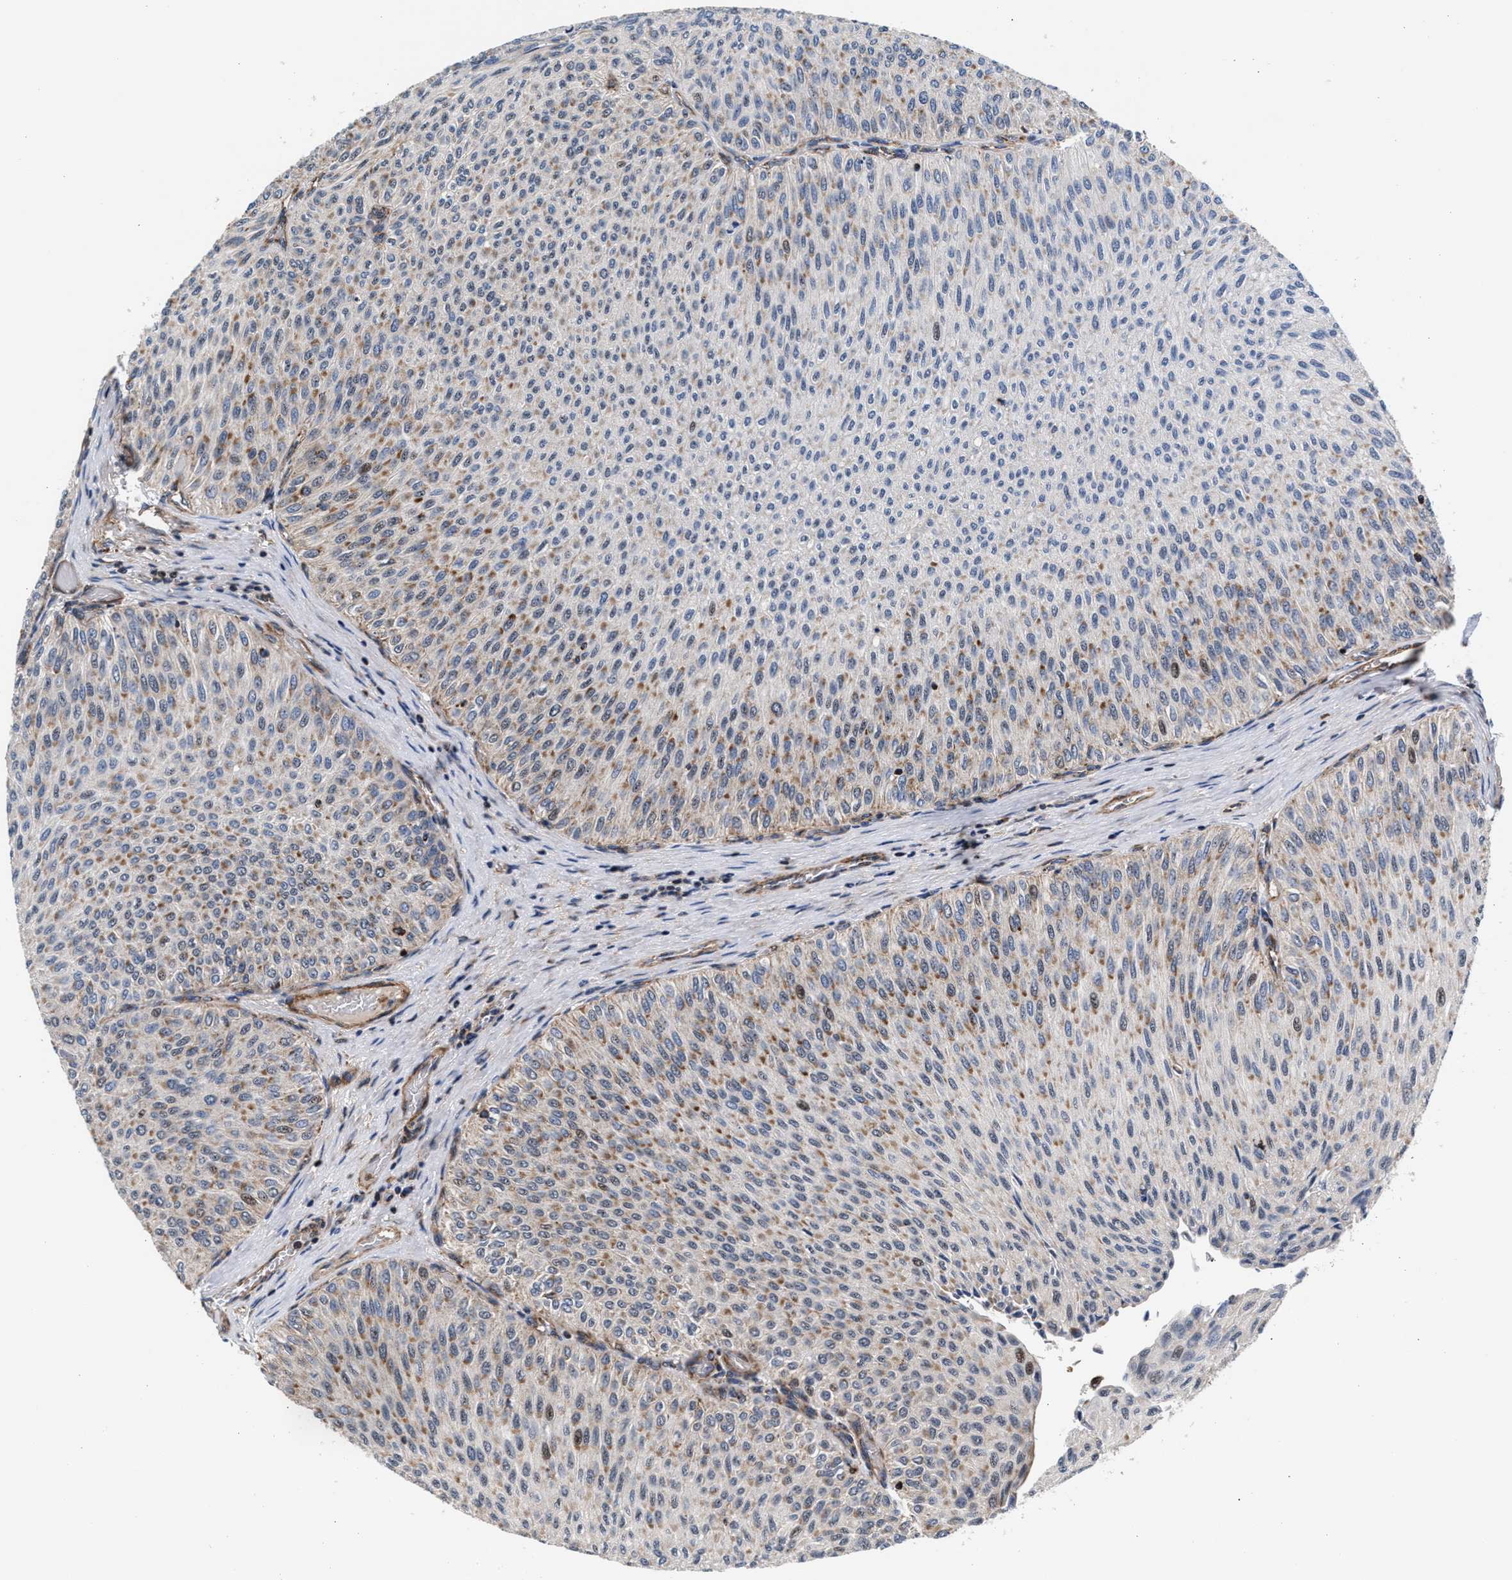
{"staining": {"intensity": "moderate", "quantity": "25%-75%", "location": "cytoplasmic/membranous"}, "tissue": "urothelial cancer", "cell_type": "Tumor cells", "image_type": "cancer", "snomed": [{"axis": "morphology", "description": "Urothelial carcinoma, Low grade"}, {"axis": "topography", "description": "Urinary bladder"}], "caption": "DAB (3,3'-diaminobenzidine) immunohistochemical staining of urothelial cancer displays moderate cytoplasmic/membranous protein positivity in approximately 25%-75% of tumor cells.", "gene": "SGK1", "patient": {"sex": "male", "age": 78}}